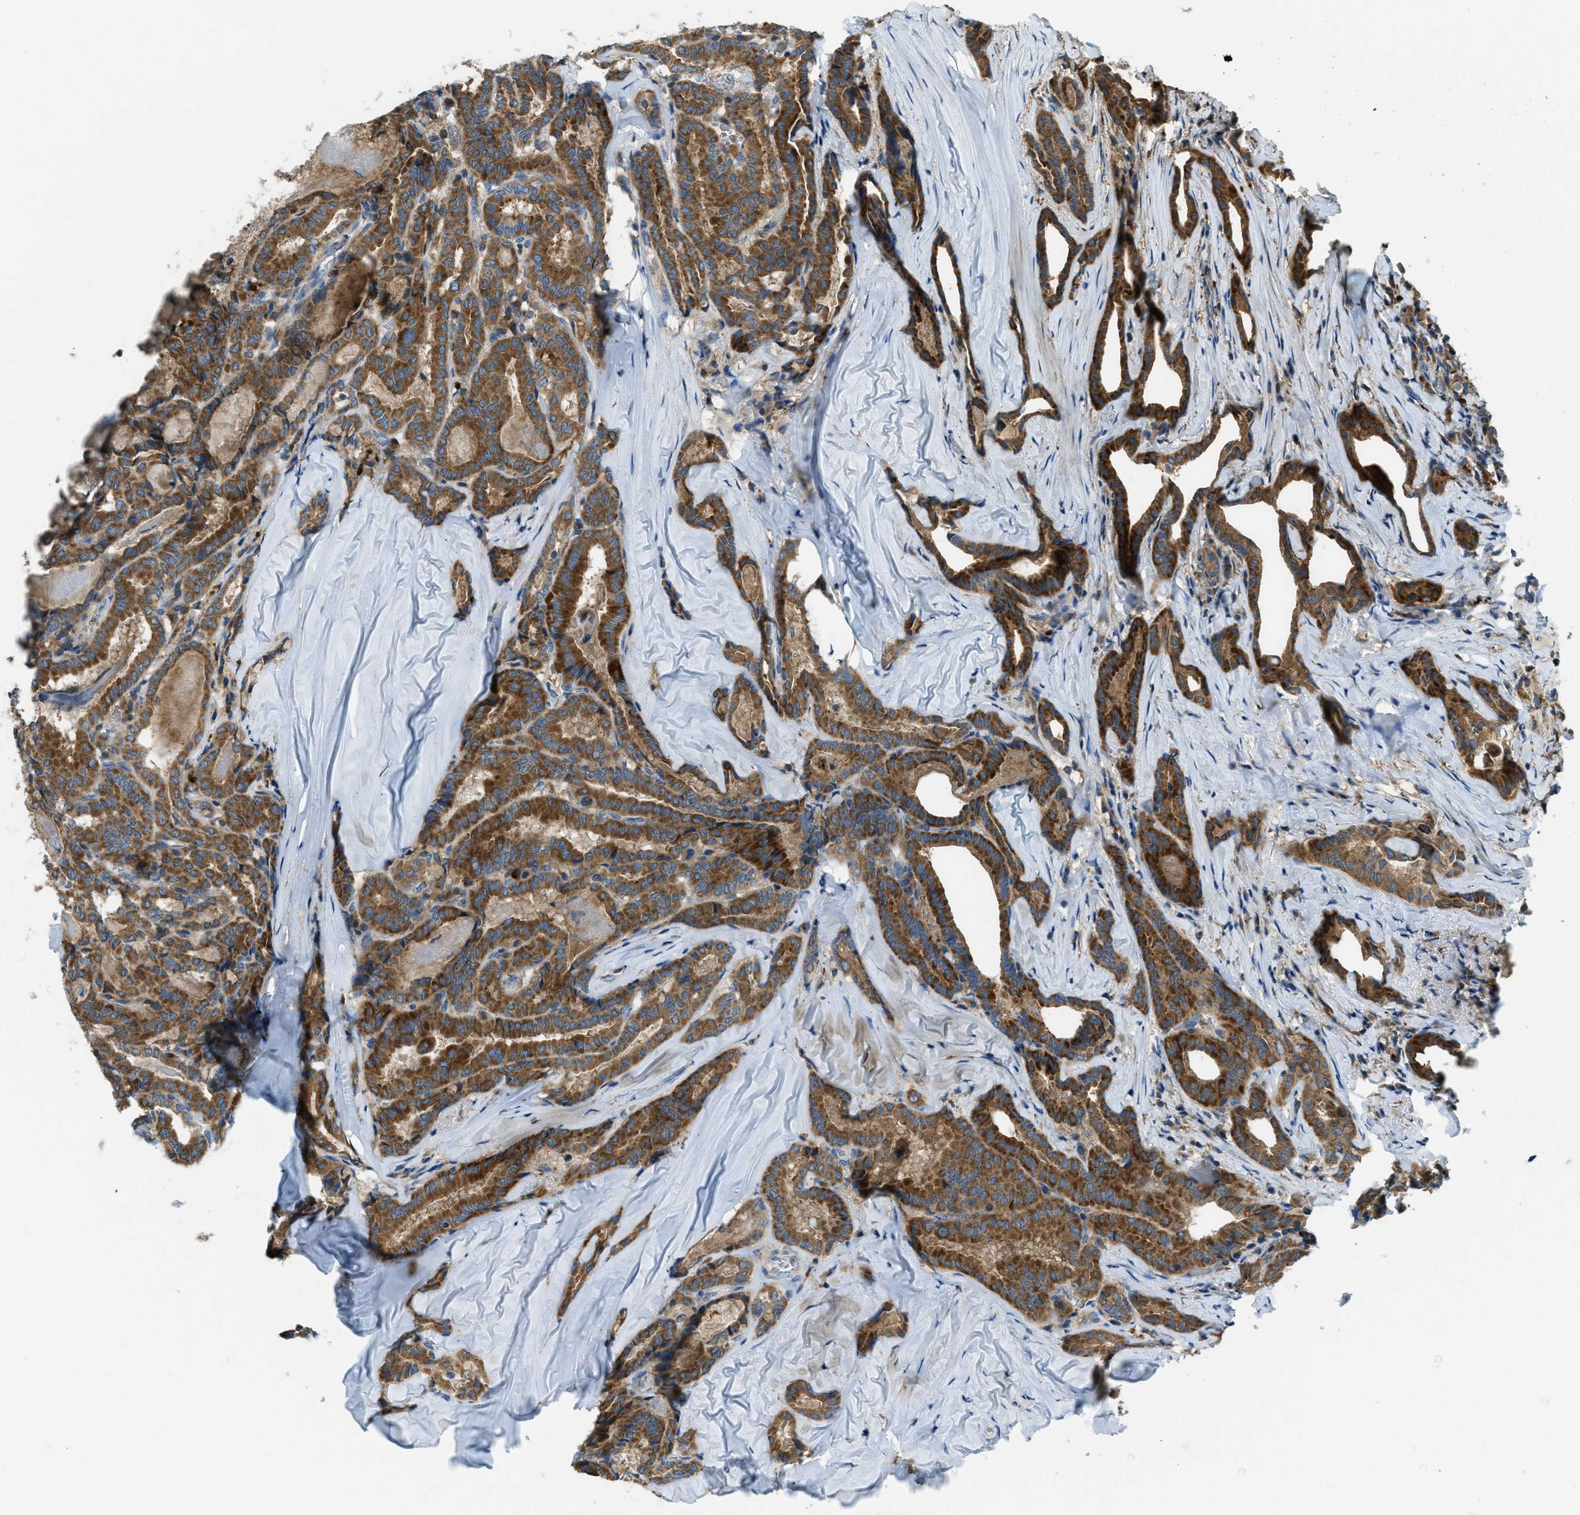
{"staining": {"intensity": "moderate", "quantity": ">75%", "location": "cytoplasmic/membranous"}, "tissue": "thyroid cancer", "cell_type": "Tumor cells", "image_type": "cancer", "snomed": [{"axis": "morphology", "description": "Papillary adenocarcinoma, NOS"}, {"axis": "topography", "description": "Thyroid gland"}], "caption": "IHC (DAB) staining of papillary adenocarcinoma (thyroid) exhibits moderate cytoplasmic/membranous protein expression in about >75% of tumor cells.", "gene": "RFFL", "patient": {"sex": "female", "age": 42}}